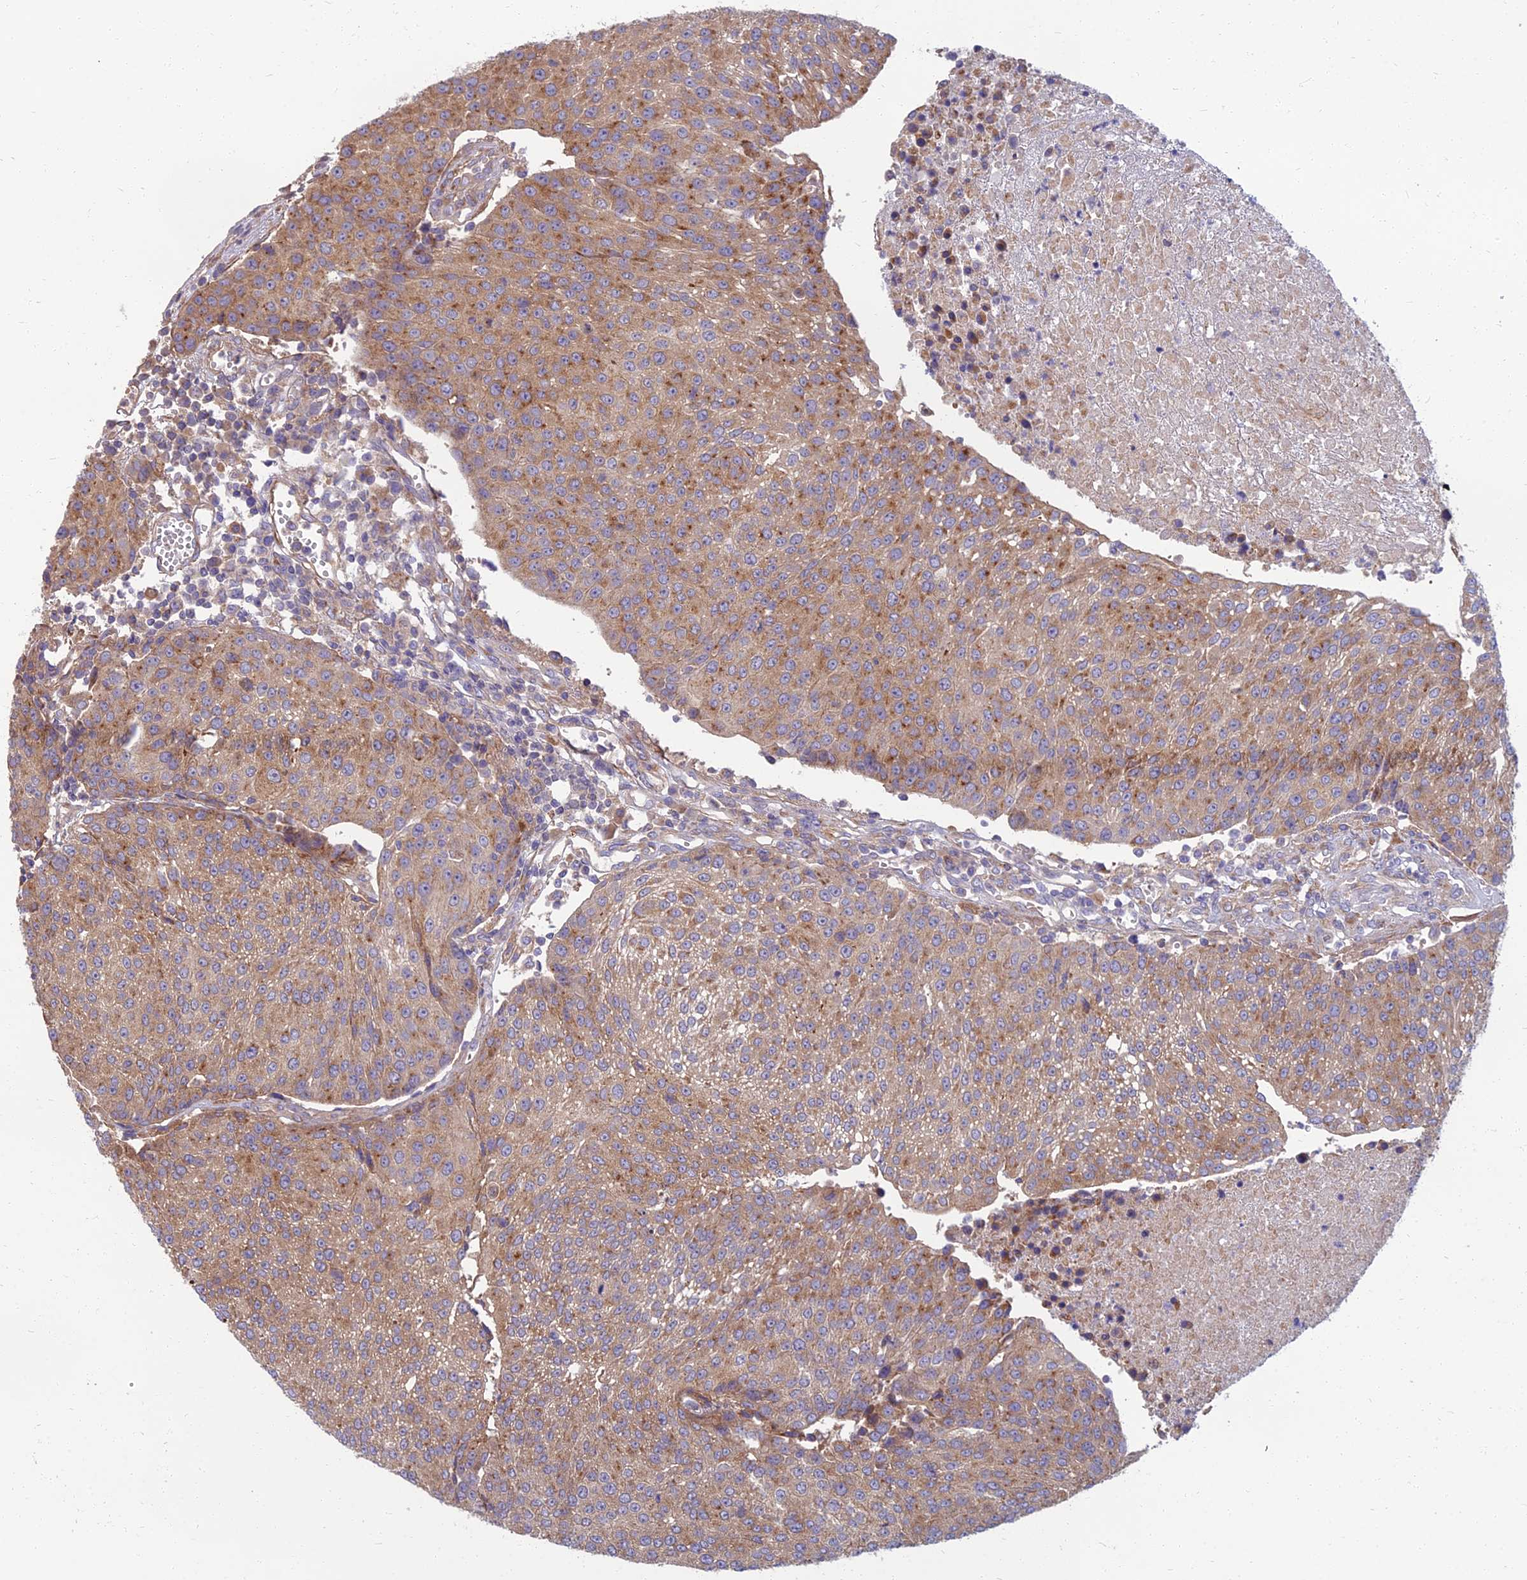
{"staining": {"intensity": "moderate", "quantity": ">75%", "location": "cytoplasmic/membranous"}, "tissue": "urothelial cancer", "cell_type": "Tumor cells", "image_type": "cancer", "snomed": [{"axis": "morphology", "description": "Urothelial carcinoma, High grade"}, {"axis": "topography", "description": "Urinary bladder"}], "caption": "The immunohistochemical stain labels moderate cytoplasmic/membranous positivity in tumor cells of urothelial carcinoma (high-grade) tissue. The staining was performed using DAB, with brown indicating positive protein expression. Nuclei are stained blue with hematoxylin.", "gene": "WDR24", "patient": {"sex": "female", "age": 85}}